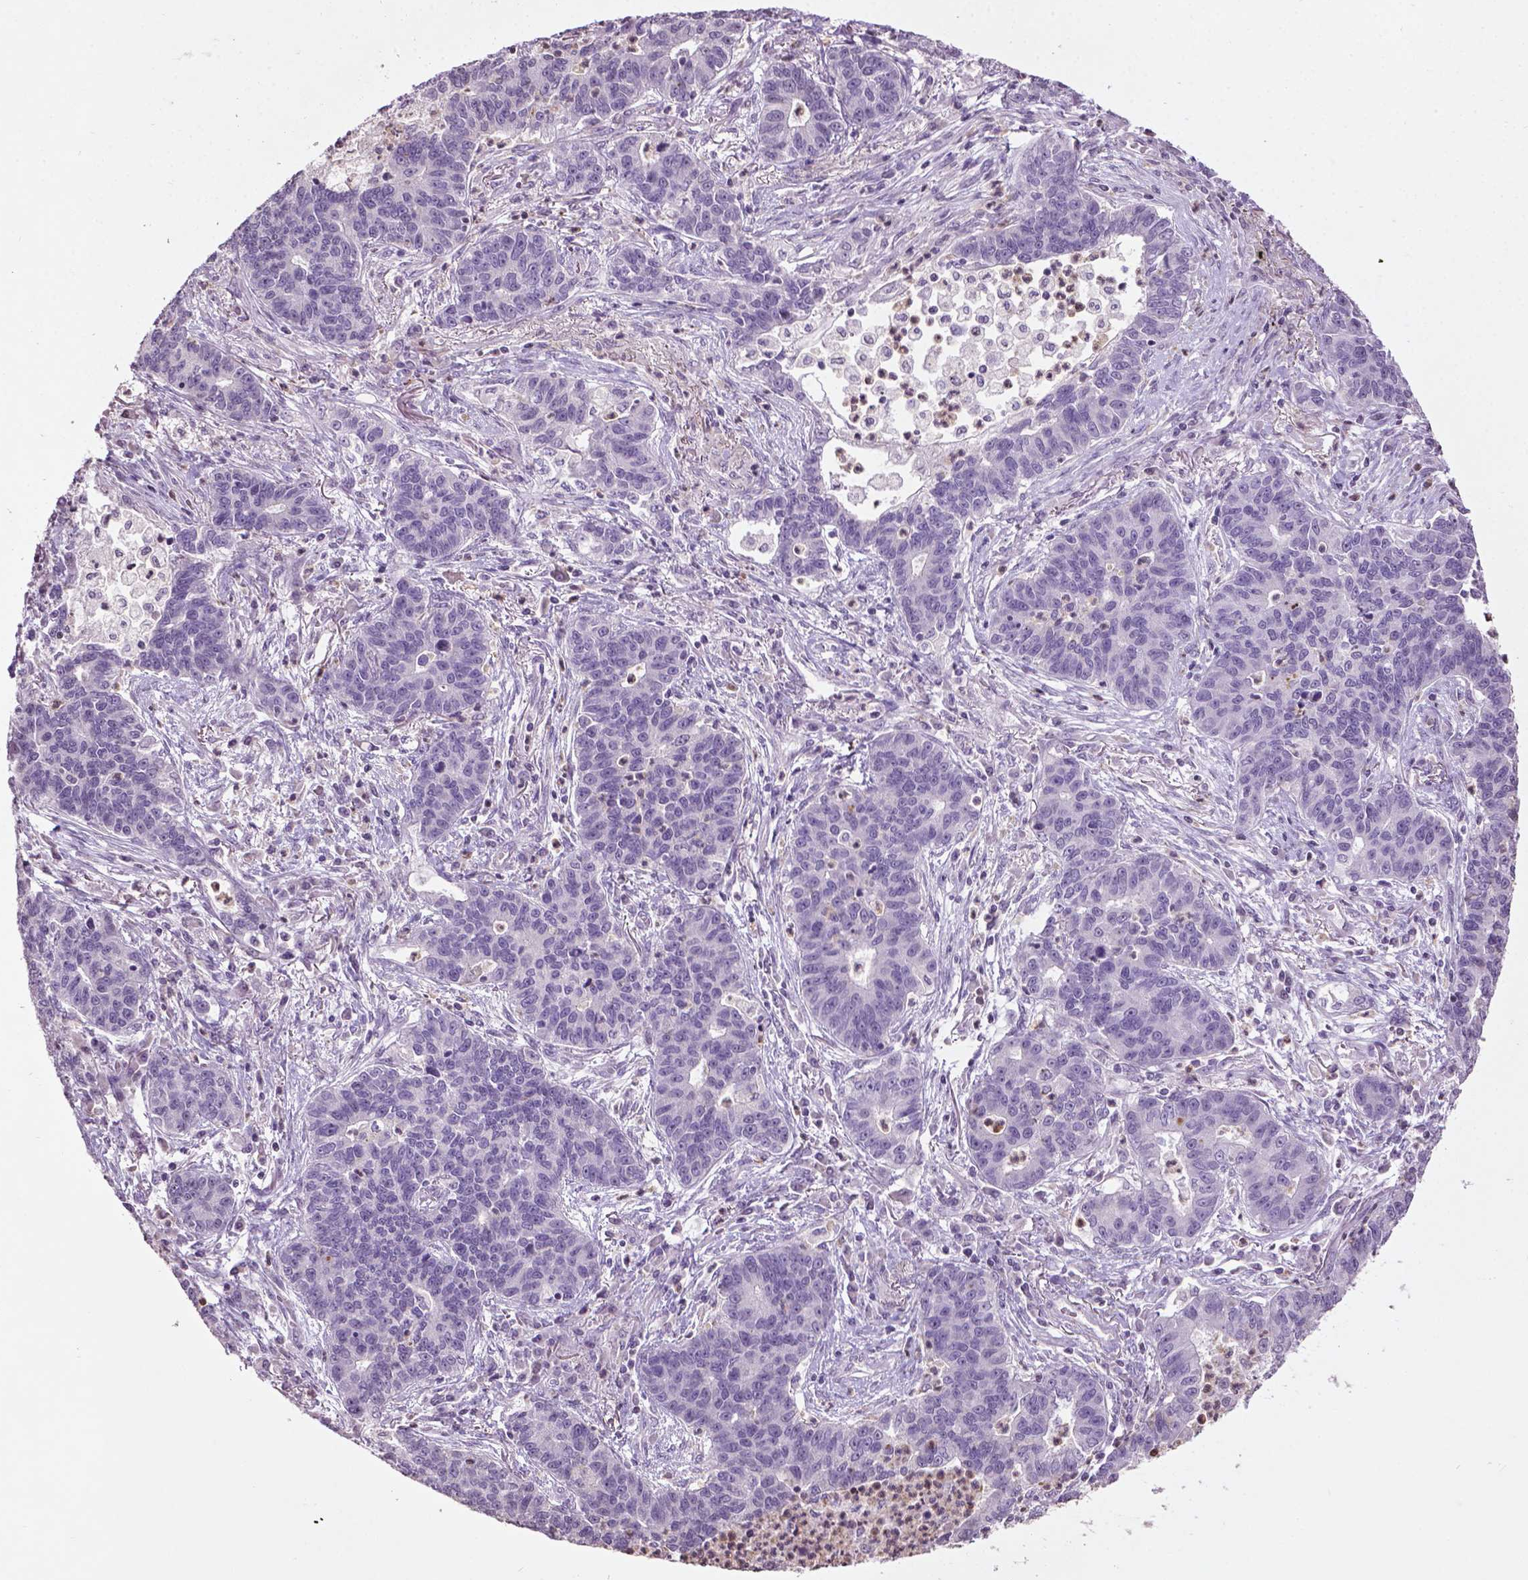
{"staining": {"intensity": "negative", "quantity": "none", "location": "none"}, "tissue": "lung cancer", "cell_type": "Tumor cells", "image_type": "cancer", "snomed": [{"axis": "morphology", "description": "Adenocarcinoma, NOS"}, {"axis": "topography", "description": "Lung"}], "caption": "Immunohistochemistry histopathology image of neoplastic tissue: human lung cancer (adenocarcinoma) stained with DAB reveals no significant protein positivity in tumor cells. The staining was performed using DAB to visualize the protein expression in brown, while the nuclei were stained in blue with hematoxylin (Magnification: 20x).", "gene": "NTNG2", "patient": {"sex": "female", "age": 57}}